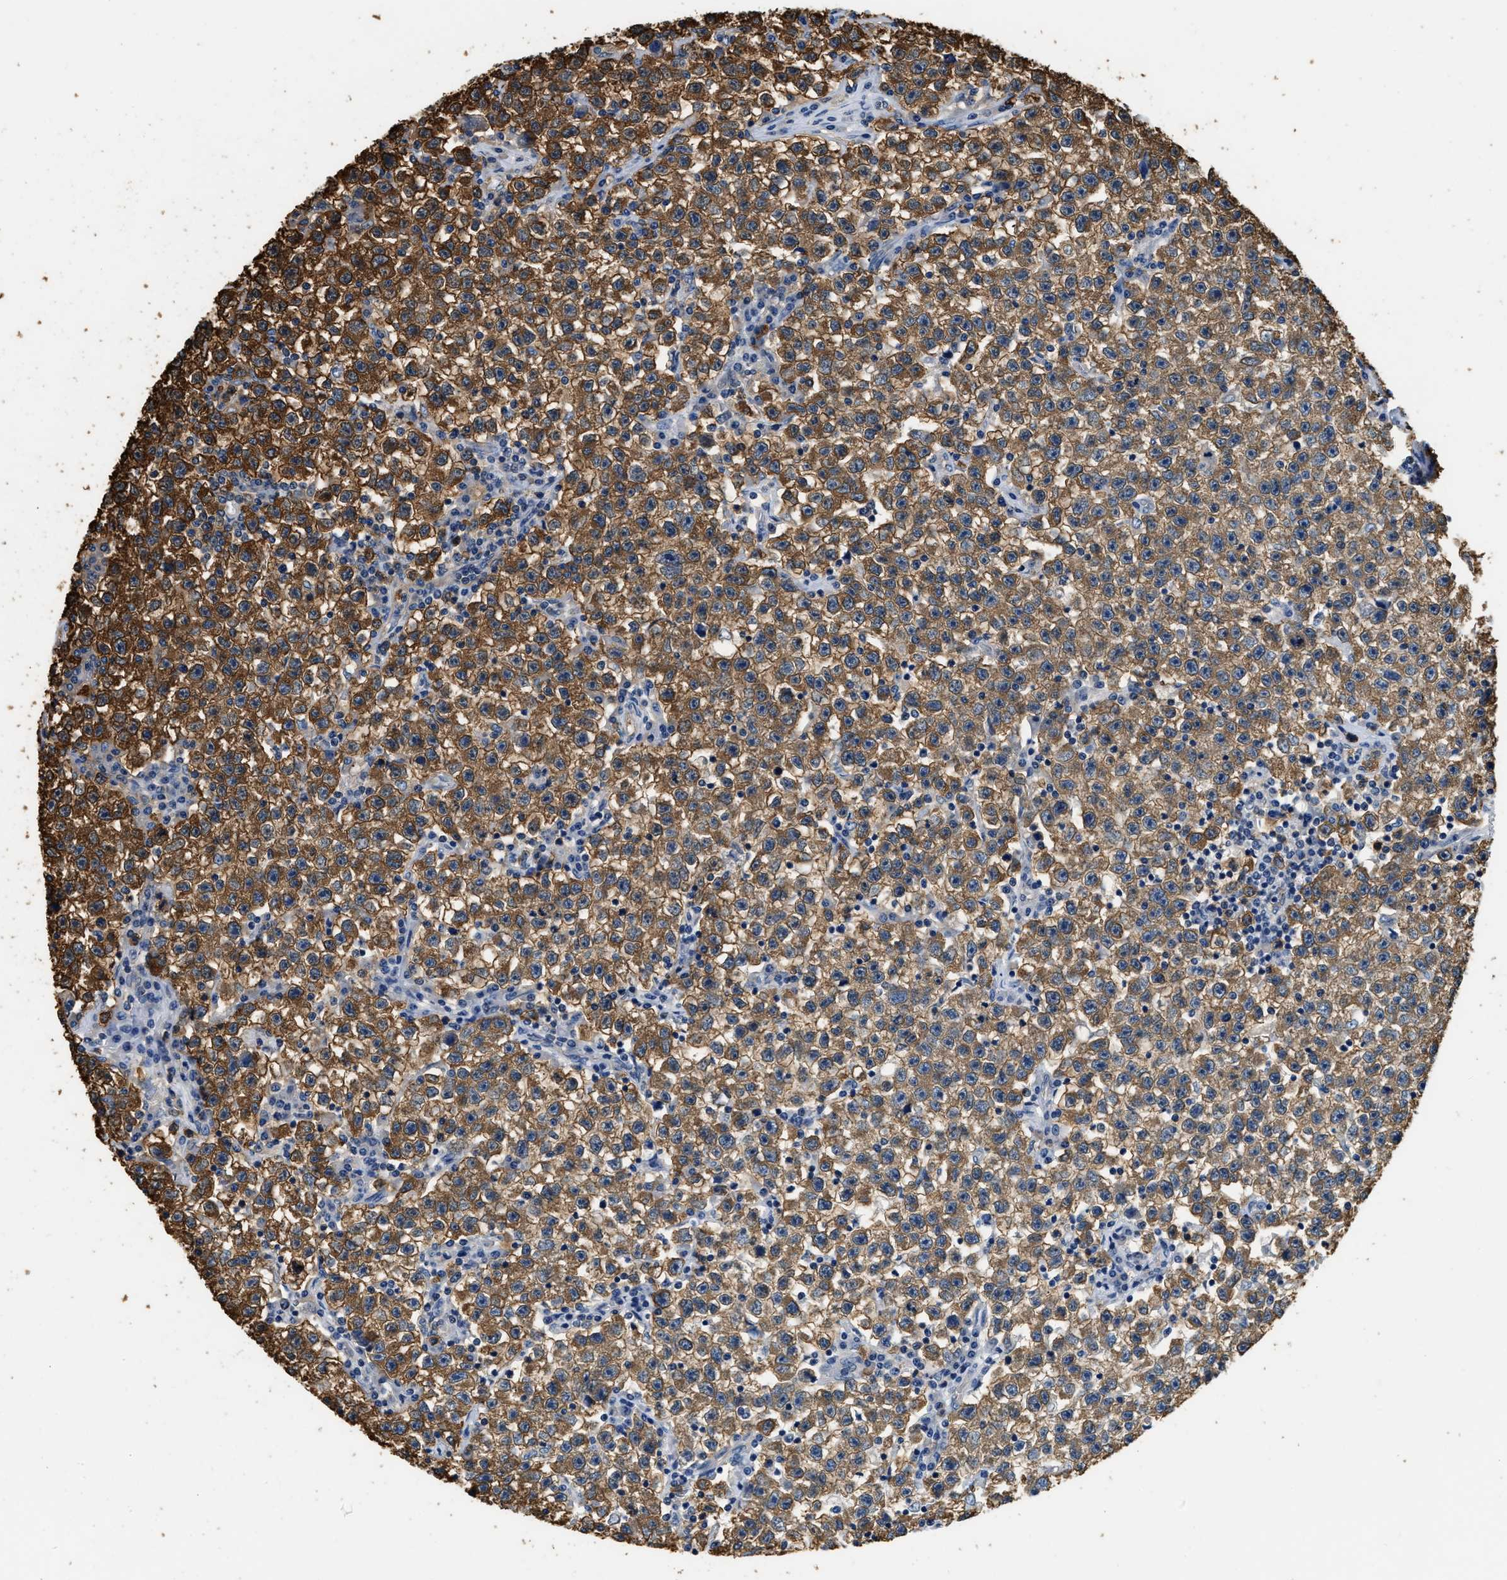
{"staining": {"intensity": "strong", "quantity": ">75%", "location": "cytoplasmic/membranous"}, "tissue": "testis cancer", "cell_type": "Tumor cells", "image_type": "cancer", "snomed": [{"axis": "morphology", "description": "Seminoma, NOS"}, {"axis": "topography", "description": "Testis"}], "caption": "This image reveals immunohistochemistry (IHC) staining of human testis seminoma, with high strong cytoplasmic/membranous staining in about >75% of tumor cells.", "gene": "PPP2R1B", "patient": {"sex": "male", "age": 22}}